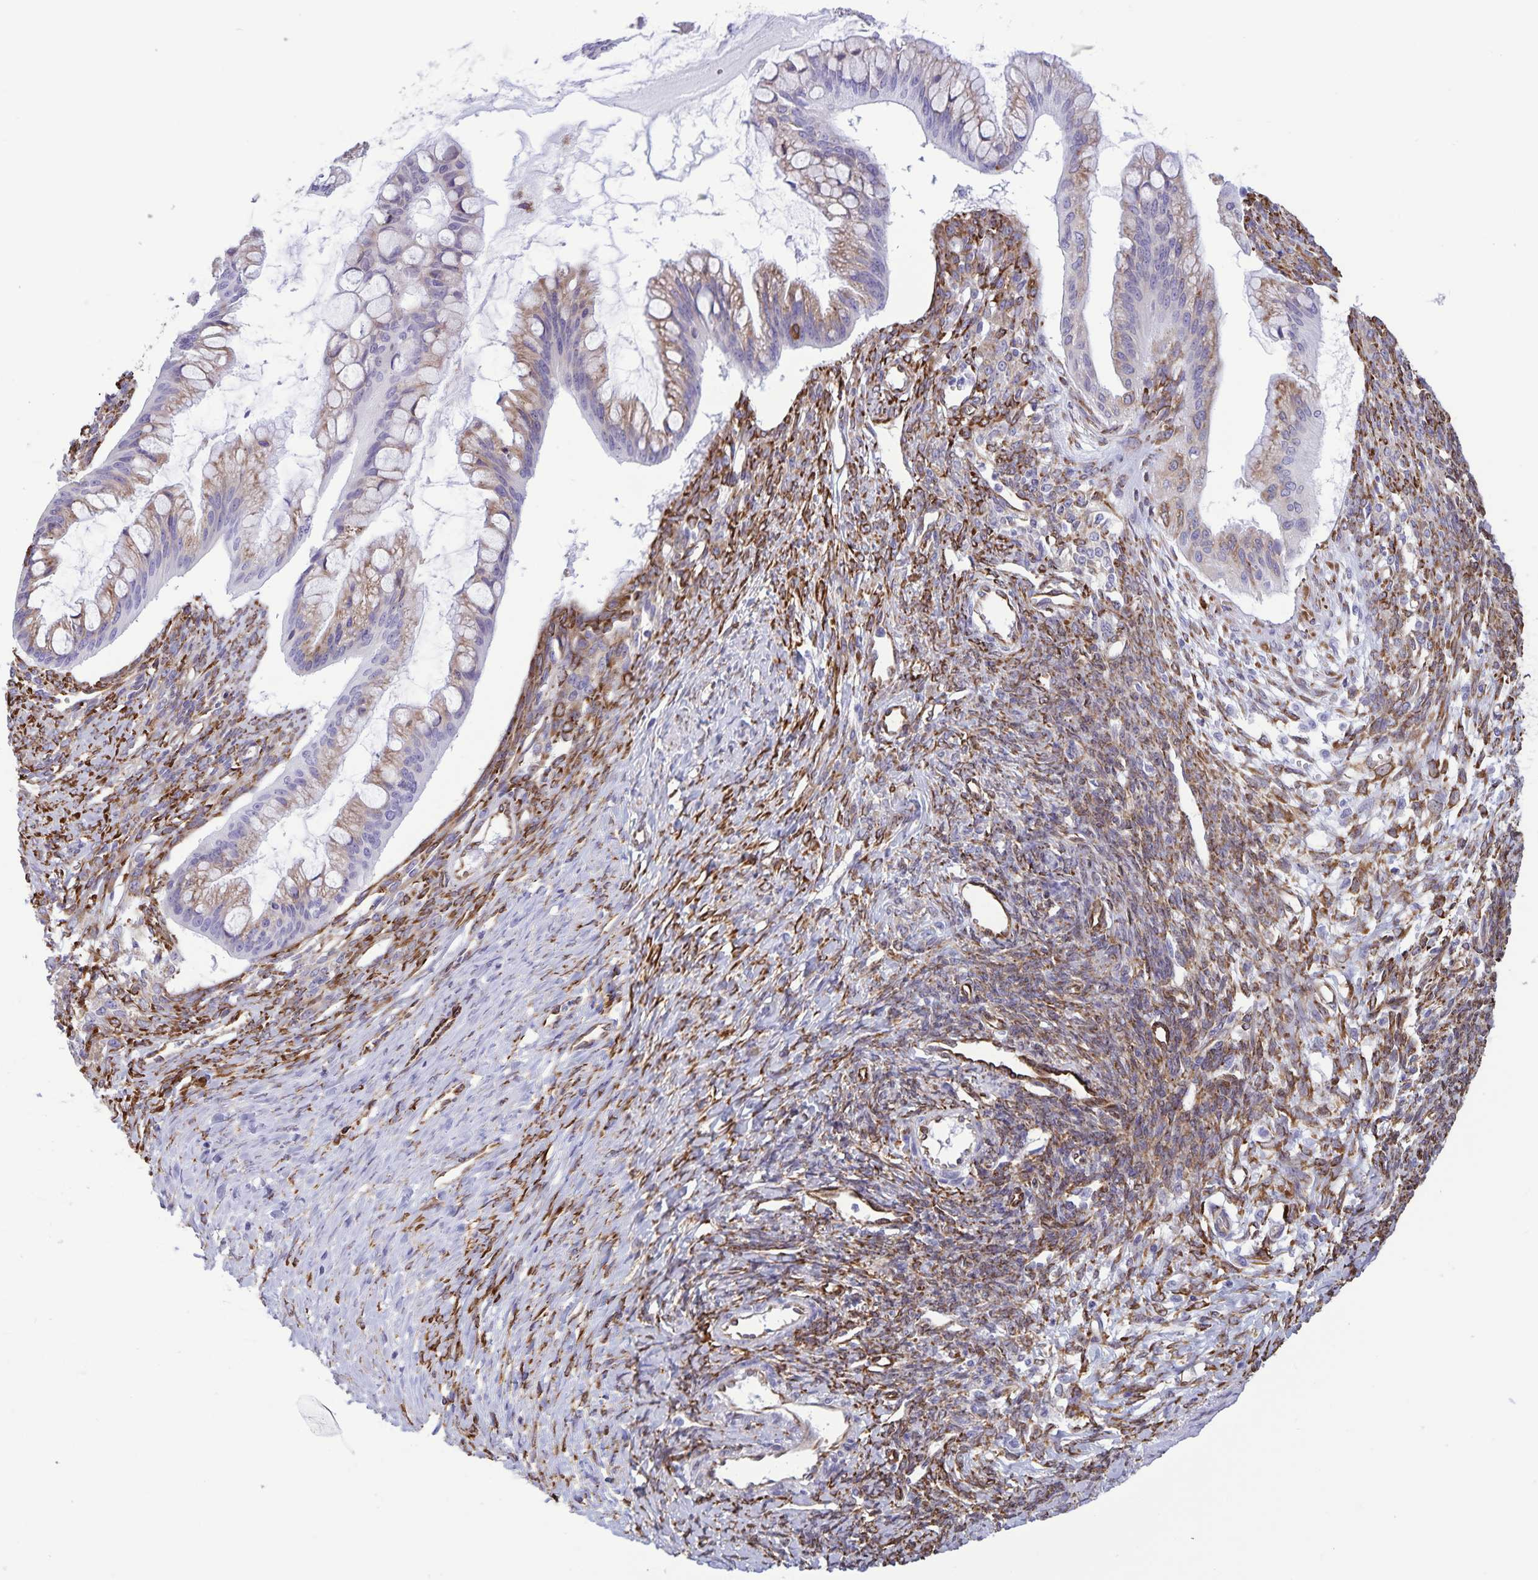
{"staining": {"intensity": "weak", "quantity": "25%-75%", "location": "cytoplasmic/membranous"}, "tissue": "ovarian cancer", "cell_type": "Tumor cells", "image_type": "cancer", "snomed": [{"axis": "morphology", "description": "Cystadenocarcinoma, mucinous, NOS"}, {"axis": "topography", "description": "Ovary"}], "caption": "Brown immunohistochemical staining in ovarian mucinous cystadenocarcinoma shows weak cytoplasmic/membranous staining in about 25%-75% of tumor cells.", "gene": "RCN1", "patient": {"sex": "female", "age": 73}}